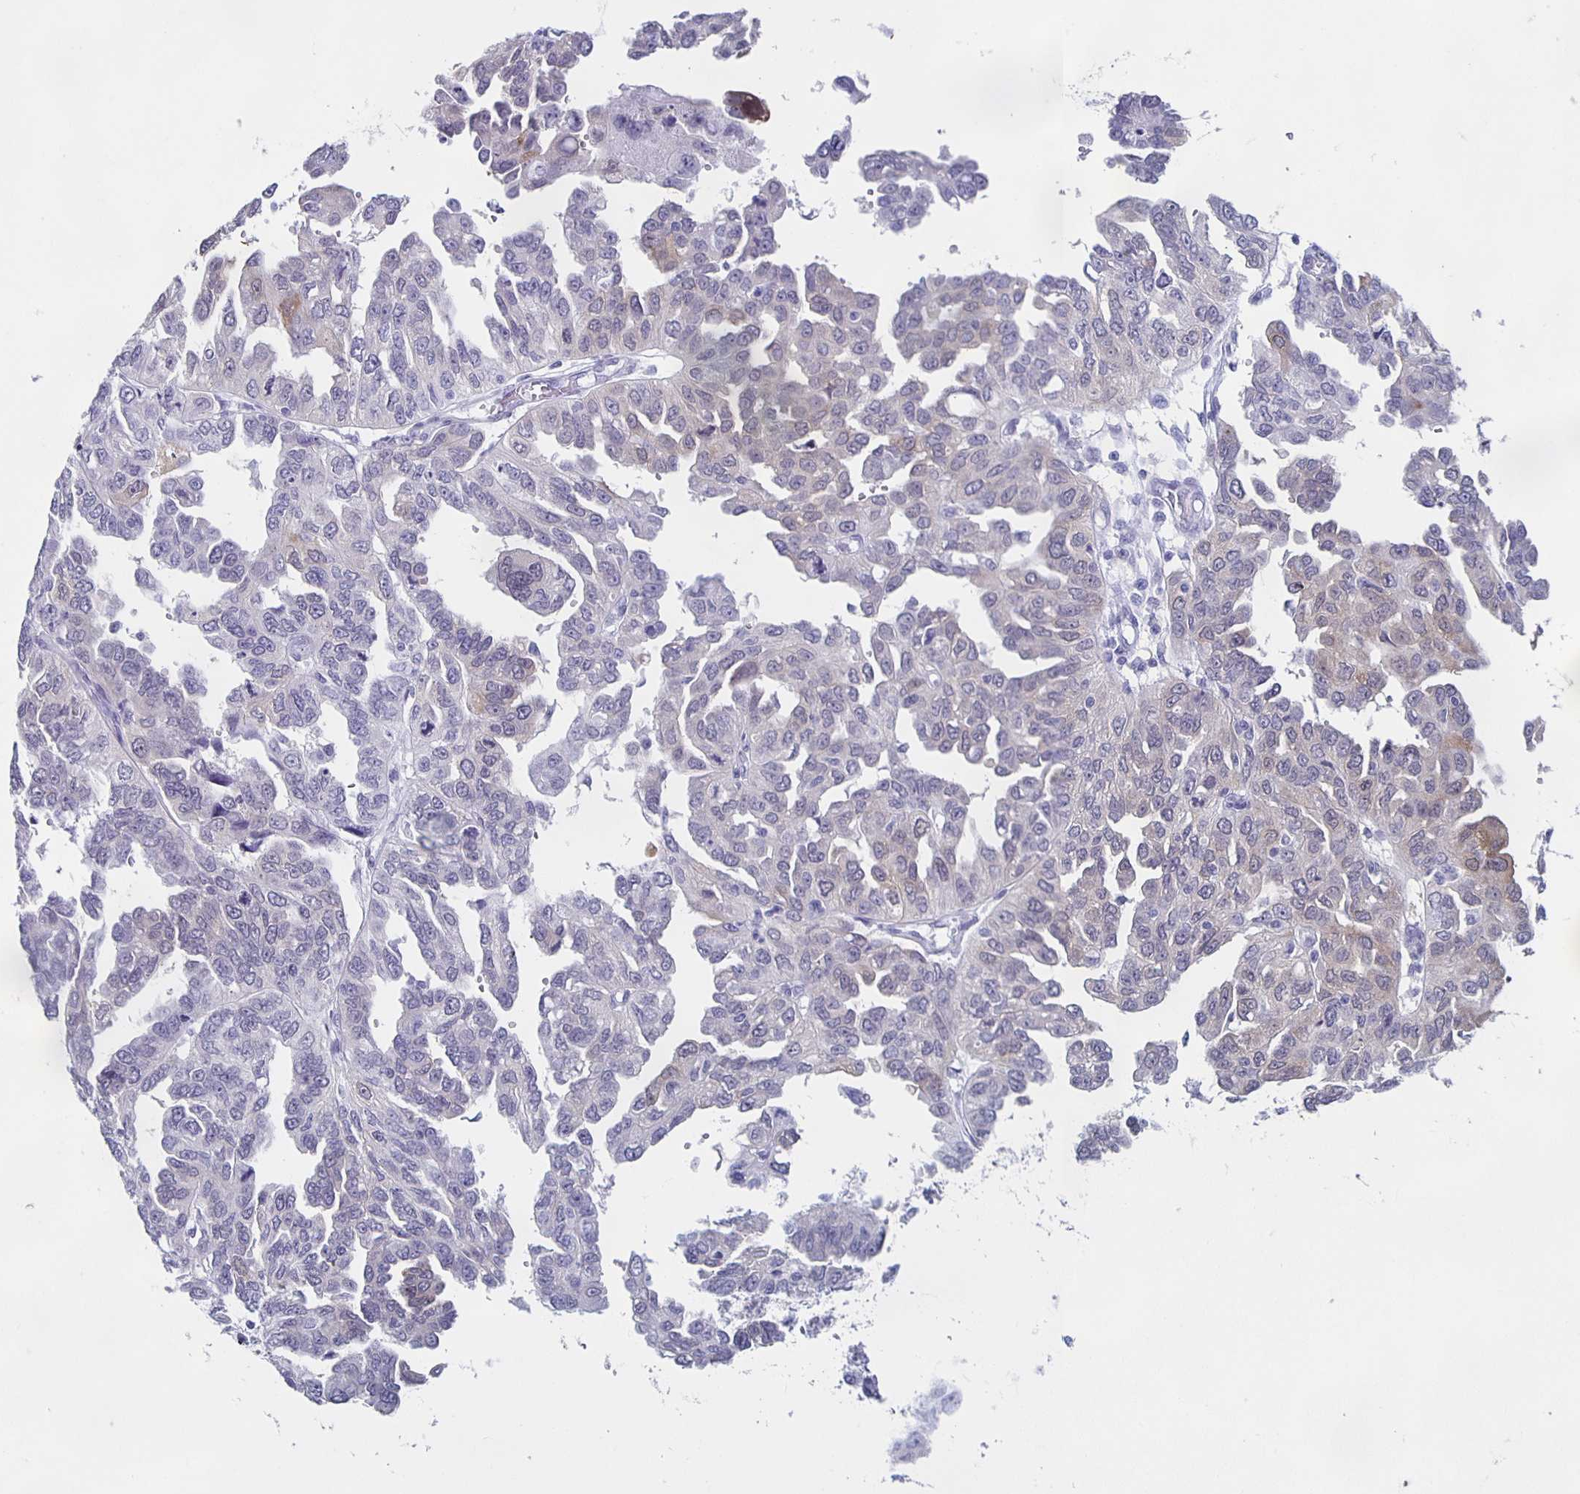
{"staining": {"intensity": "weak", "quantity": "<25%", "location": "cytoplasmic/membranous,nuclear"}, "tissue": "ovarian cancer", "cell_type": "Tumor cells", "image_type": "cancer", "snomed": [{"axis": "morphology", "description": "Cystadenocarcinoma, serous, NOS"}, {"axis": "topography", "description": "Ovary"}], "caption": "IHC of ovarian cancer shows no staining in tumor cells.", "gene": "TPPP", "patient": {"sex": "female", "age": 53}}